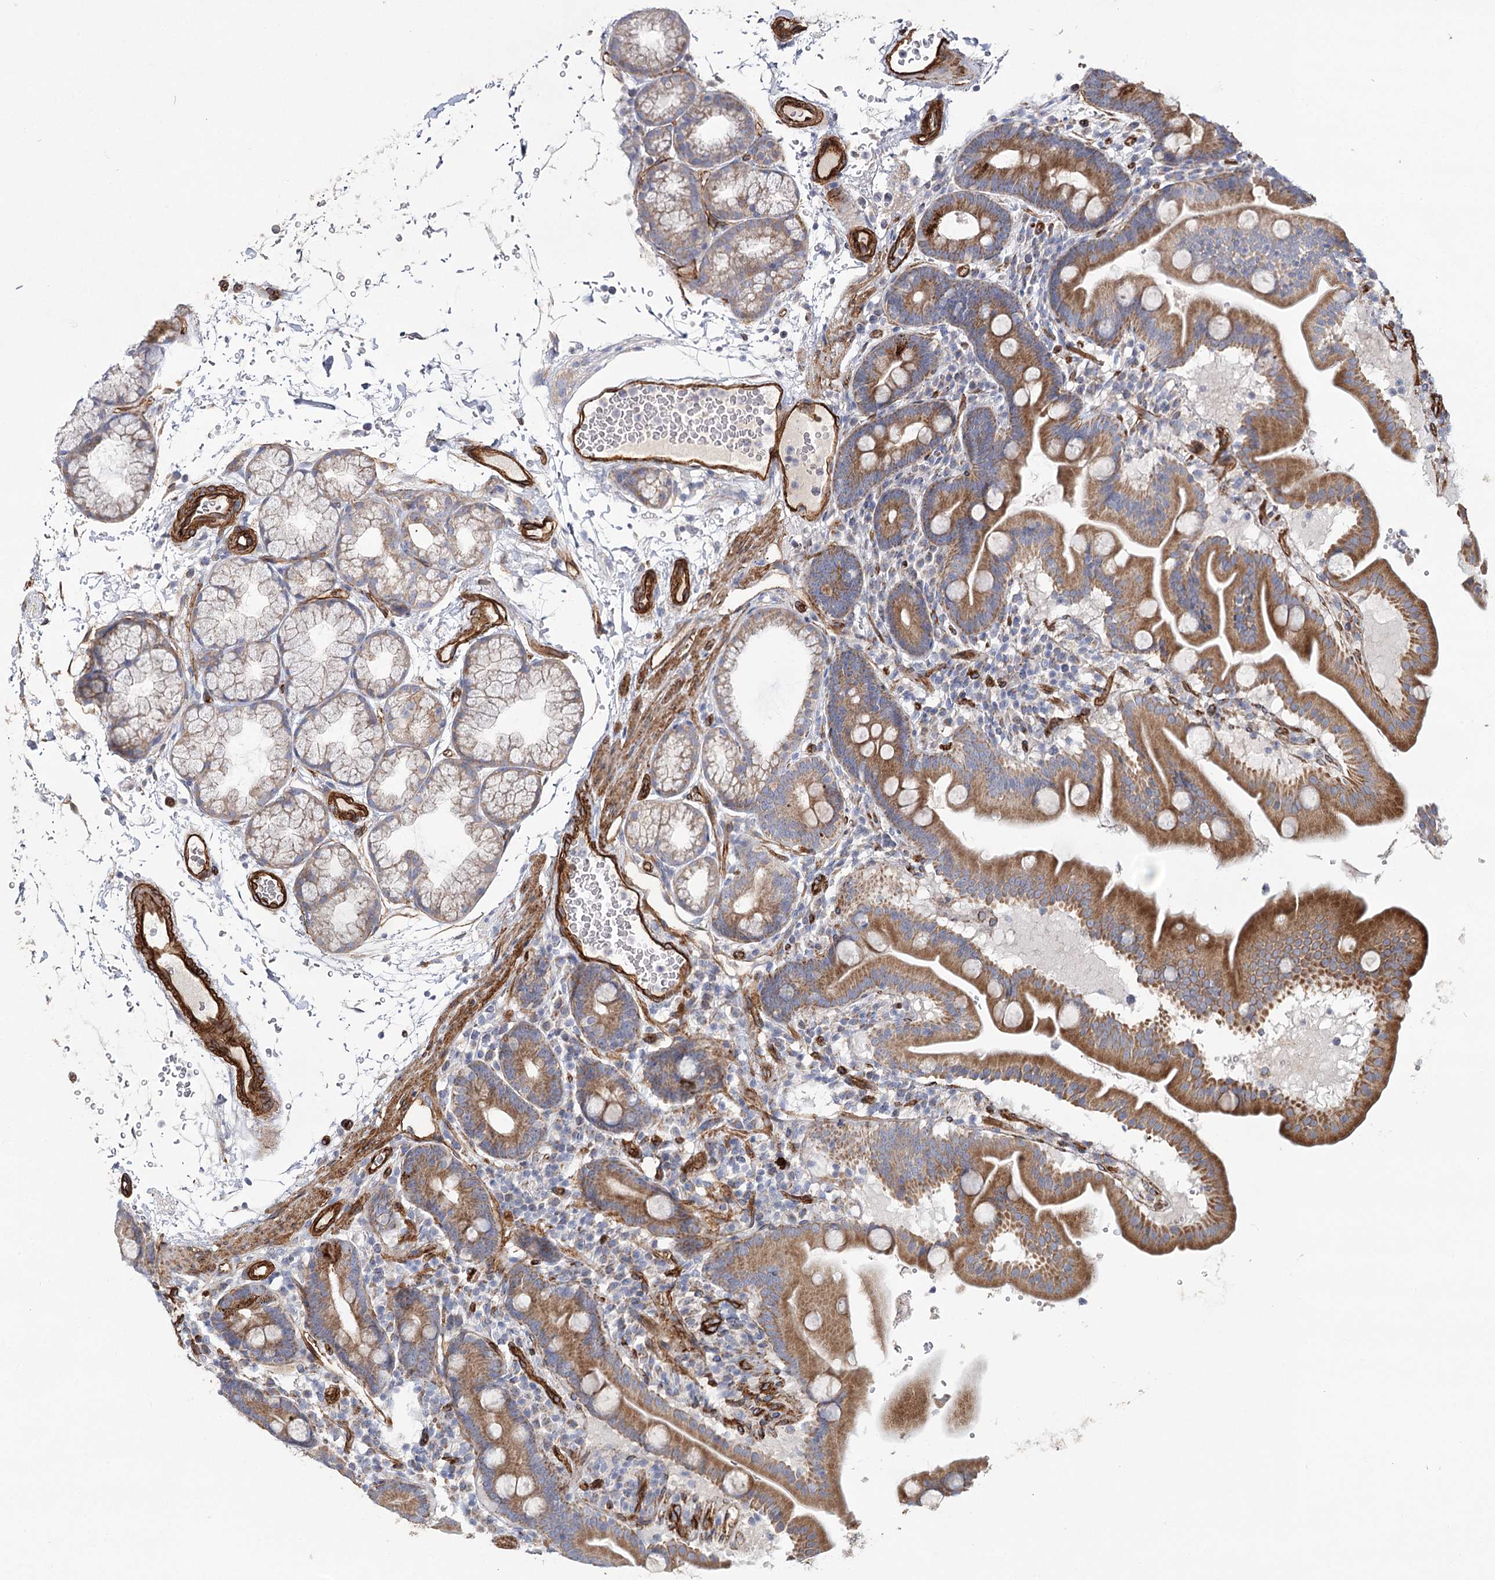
{"staining": {"intensity": "moderate", "quantity": ">75%", "location": "cytoplasmic/membranous"}, "tissue": "duodenum", "cell_type": "Glandular cells", "image_type": "normal", "snomed": [{"axis": "morphology", "description": "Normal tissue, NOS"}, {"axis": "topography", "description": "Duodenum"}], "caption": "Immunohistochemistry (IHC) histopathology image of normal human duodenum stained for a protein (brown), which exhibits medium levels of moderate cytoplasmic/membranous expression in about >75% of glandular cells.", "gene": "TMEM164", "patient": {"sex": "male", "age": 54}}